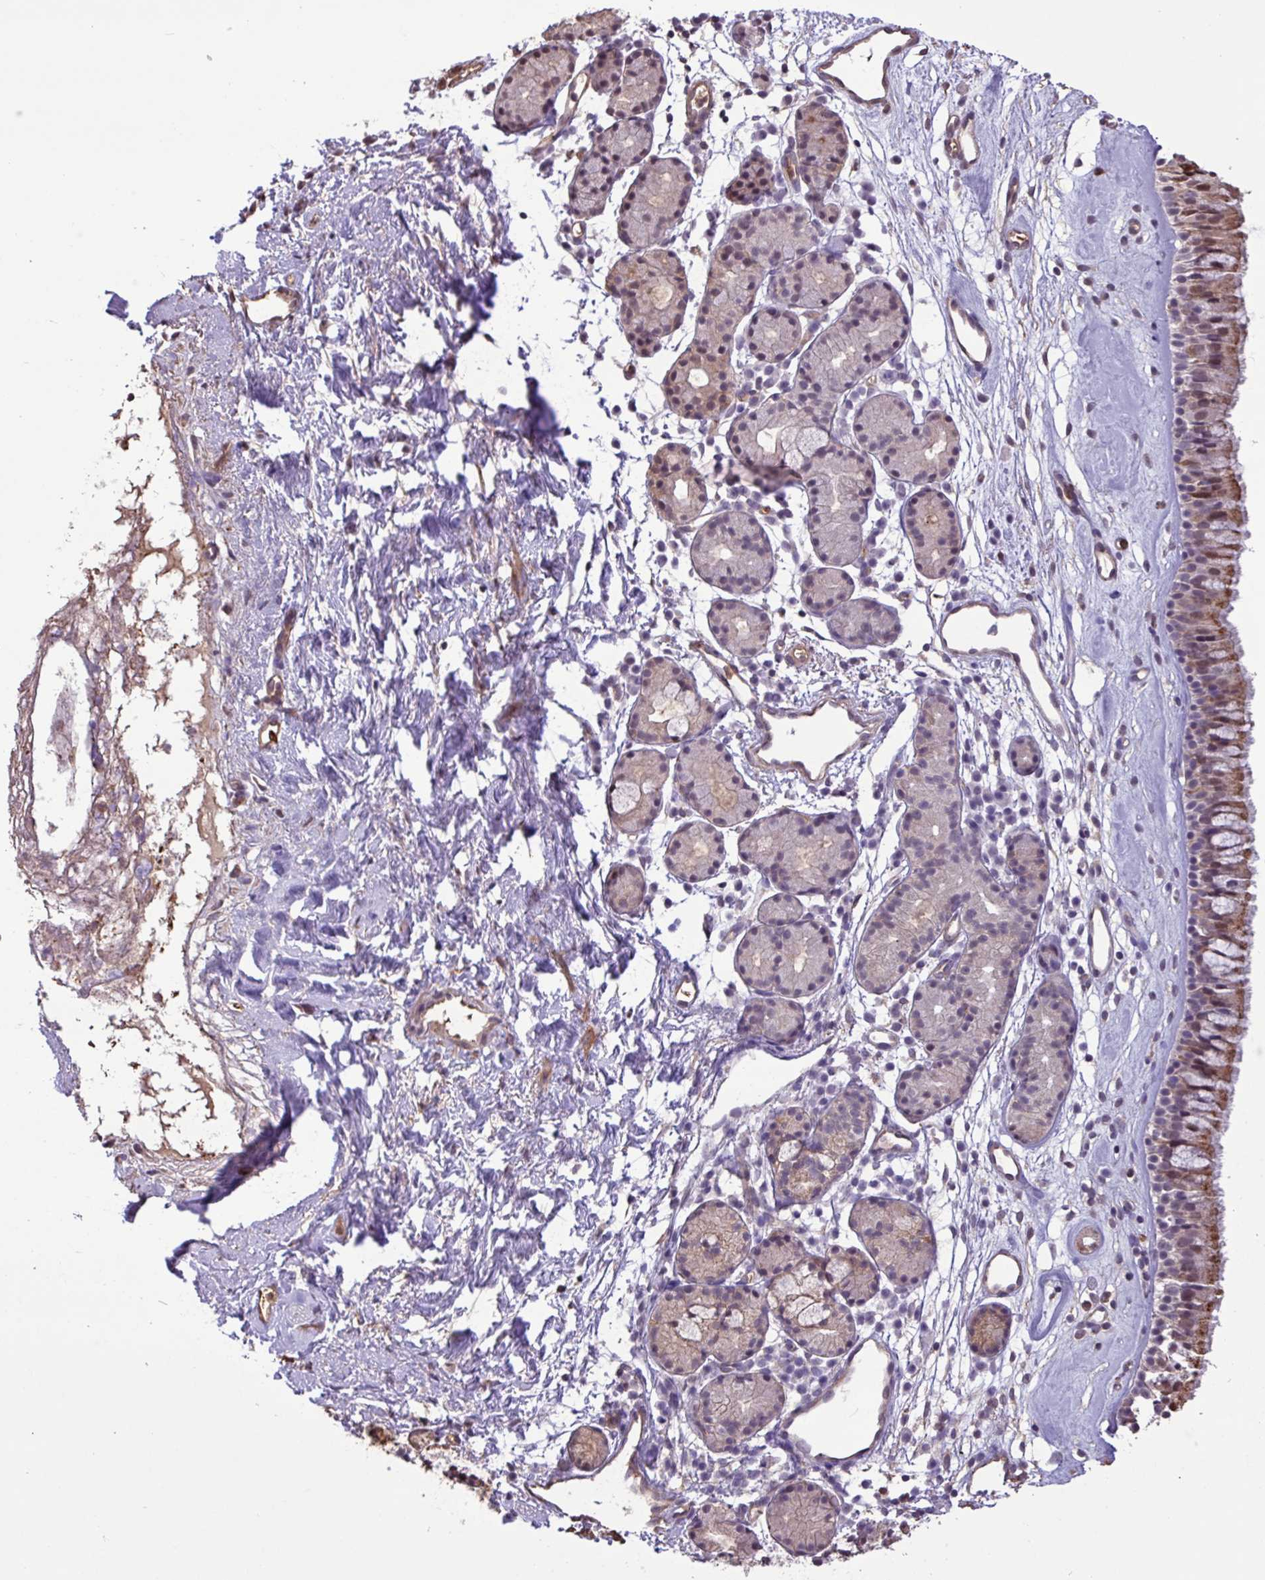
{"staining": {"intensity": "moderate", "quantity": "<25%", "location": "cytoplasmic/membranous,nuclear"}, "tissue": "nasopharynx", "cell_type": "Respiratory epithelial cells", "image_type": "normal", "snomed": [{"axis": "morphology", "description": "Normal tissue, NOS"}, {"axis": "topography", "description": "Nasopharynx"}], "caption": "IHC (DAB (3,3'-diaminobenzidine)) staining of unremarkable human nasopharynx exhibits moderate cytoplasmic/membranous,nuclear protein positivity in approximately <25% of respiratory epithelial cells.", "gene": "CHST11", "patient": {"sex": "male", "age": 82}}